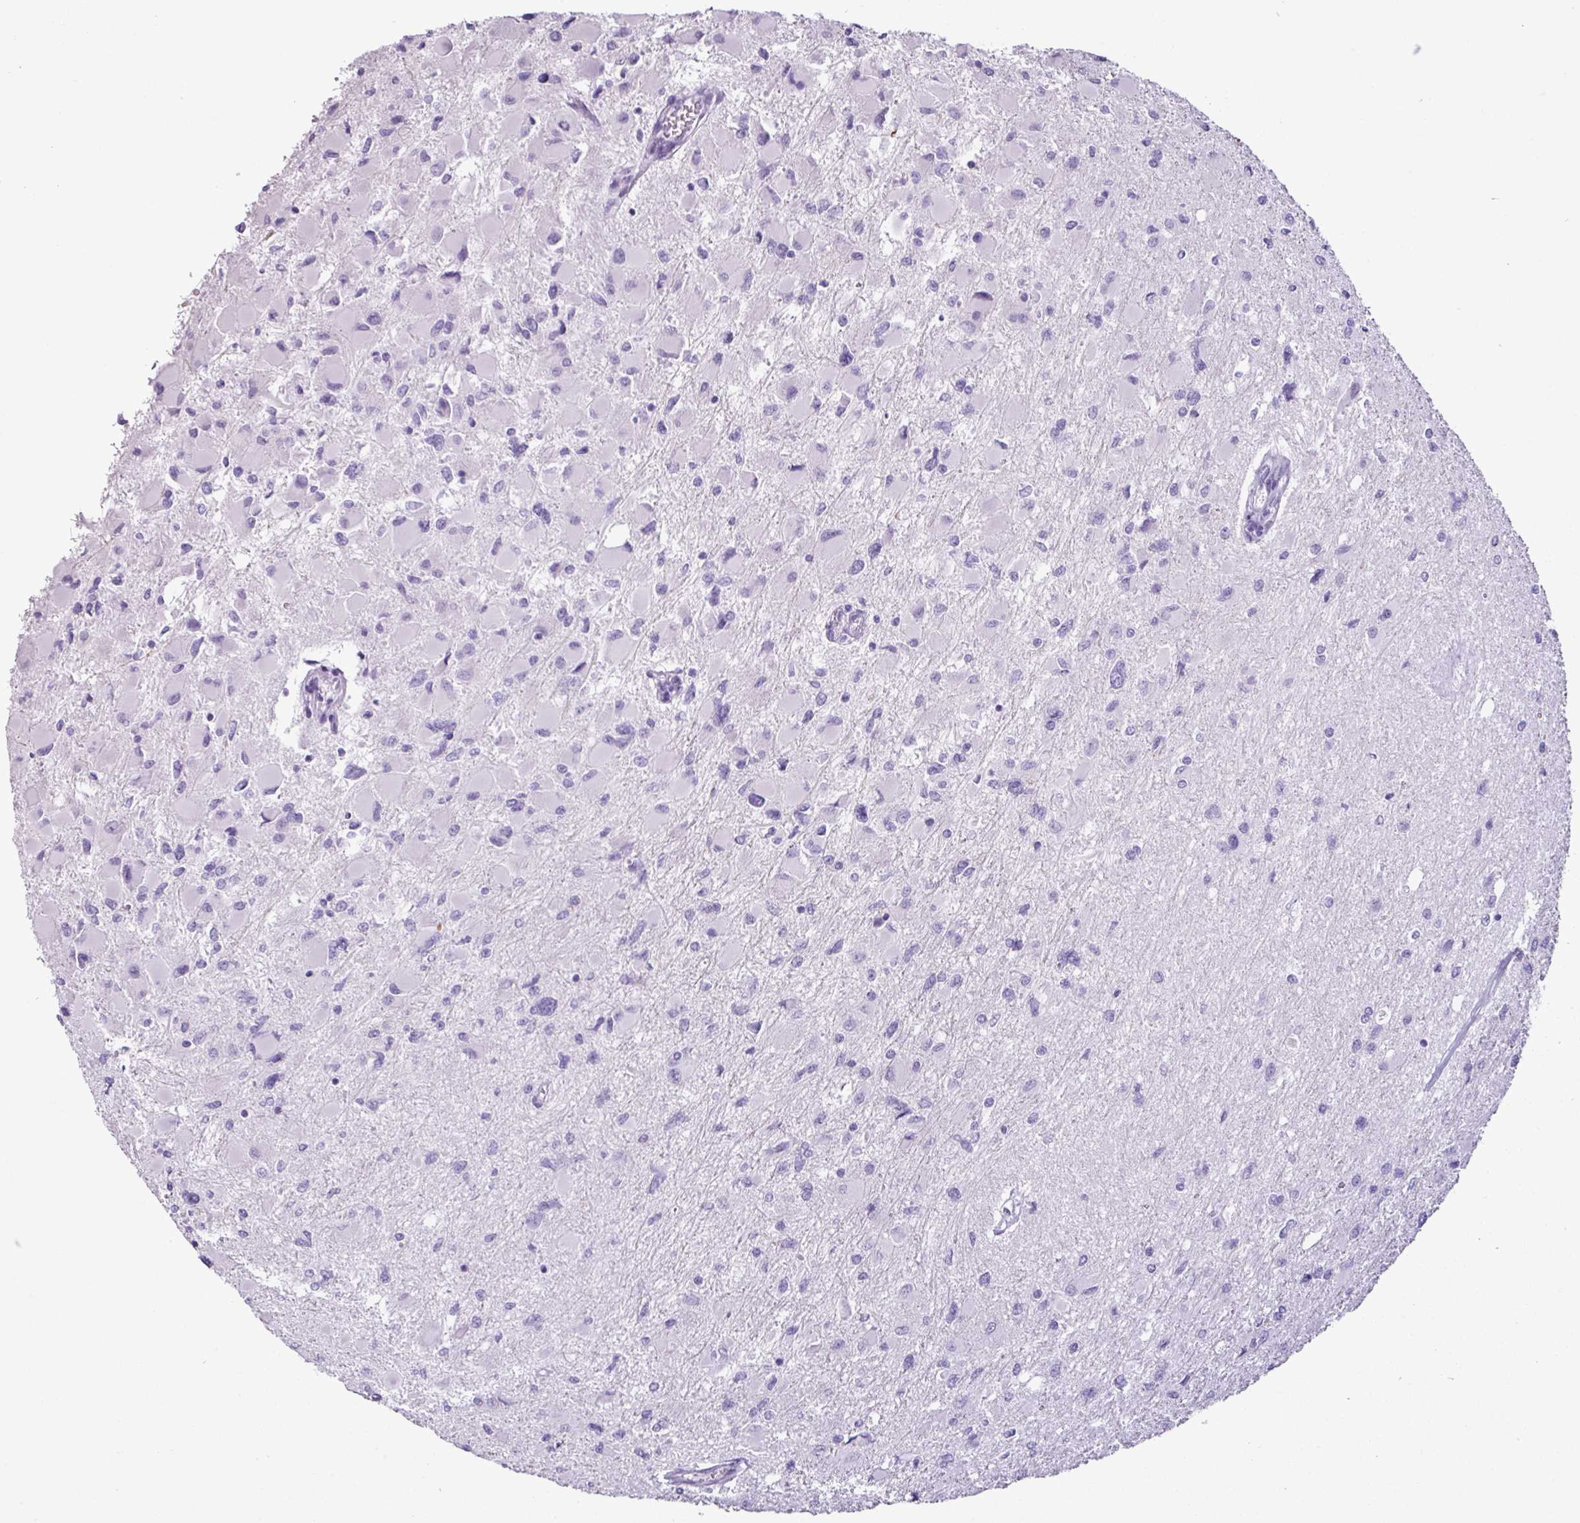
{"staining": {"intensity": "negative", "quantity": "none", "location": "none"}, "tissue": "glioma", "cell_type": "Tumor cells", "image_type": "cancer", "snomed": [{"axis": "morphology", "description": "Glioma, malignant, High grade"}, {"axis": "topography", "description": "Cerebral cortex"}], "caption": "DAB immunohistochemical staining of human glioma exhibits no significant positivity in tumor cells. (Immunohistochemistry (ihc), brightfield microscopy, high magnification).", "gene": "SCT", "patient": {"sex": "female", "age": 36}}